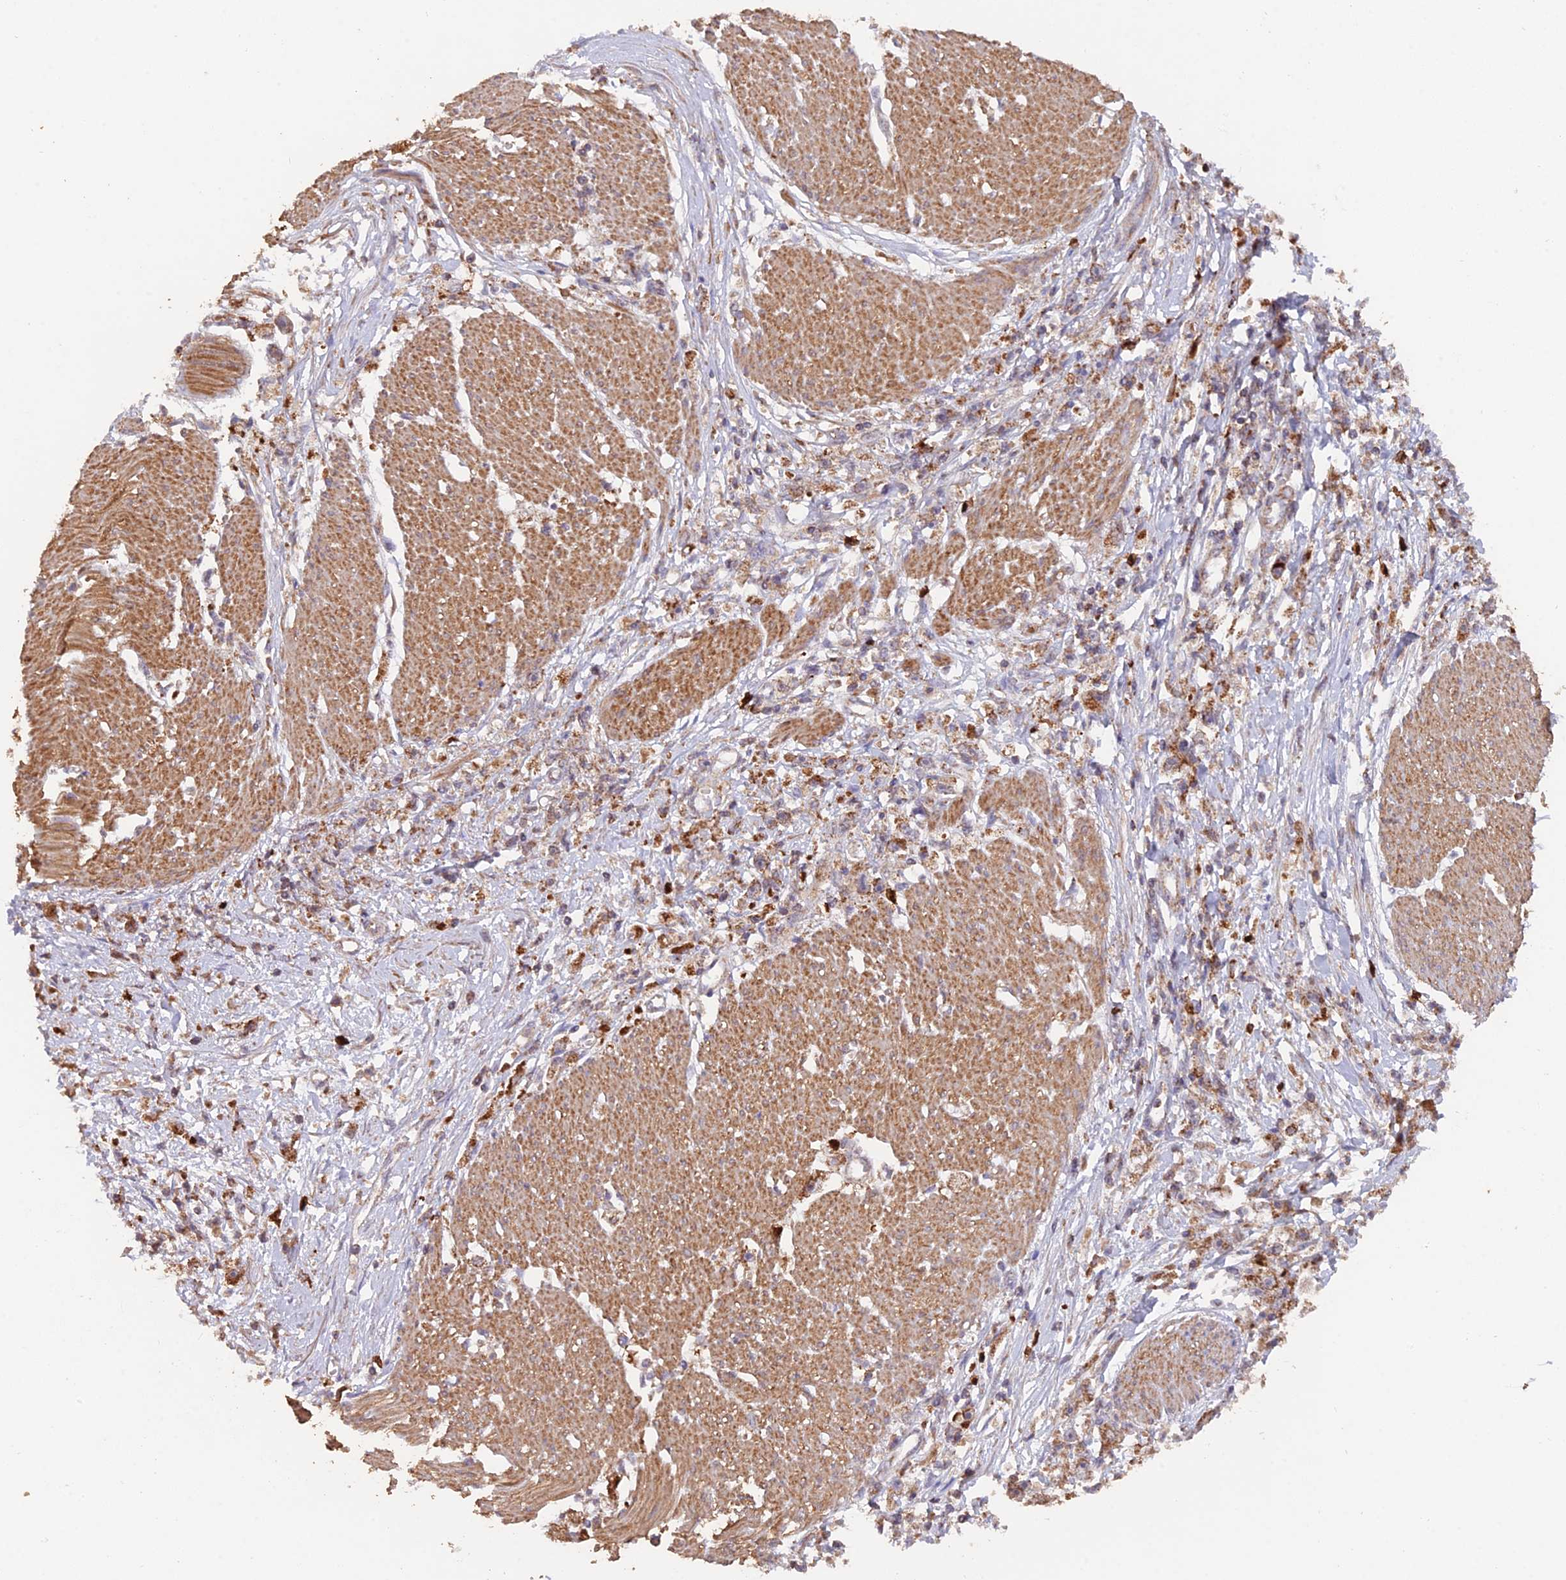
{"staining": {"intensity": "moderate", "quantity": "25%-75%", "location": "cytoplasmic/membranous"}, "tissue": "stomach cancer", "cell_type": "Tumor cells", "image_type": "cancer", "snomed": [{"axis": "morphology", "description": "Adenocarcinoma, NOS"}, {"axis": "topography", "description": "Stomach"}], "caption": "This histopathology image displays IHC staining of human stomach cancer, with medium moderate cytoplasmic/membranous positivity in about 25%-75% of tumor cells.", "gene": "IFT22", "patient": {"sex": "female", "age": 59}}